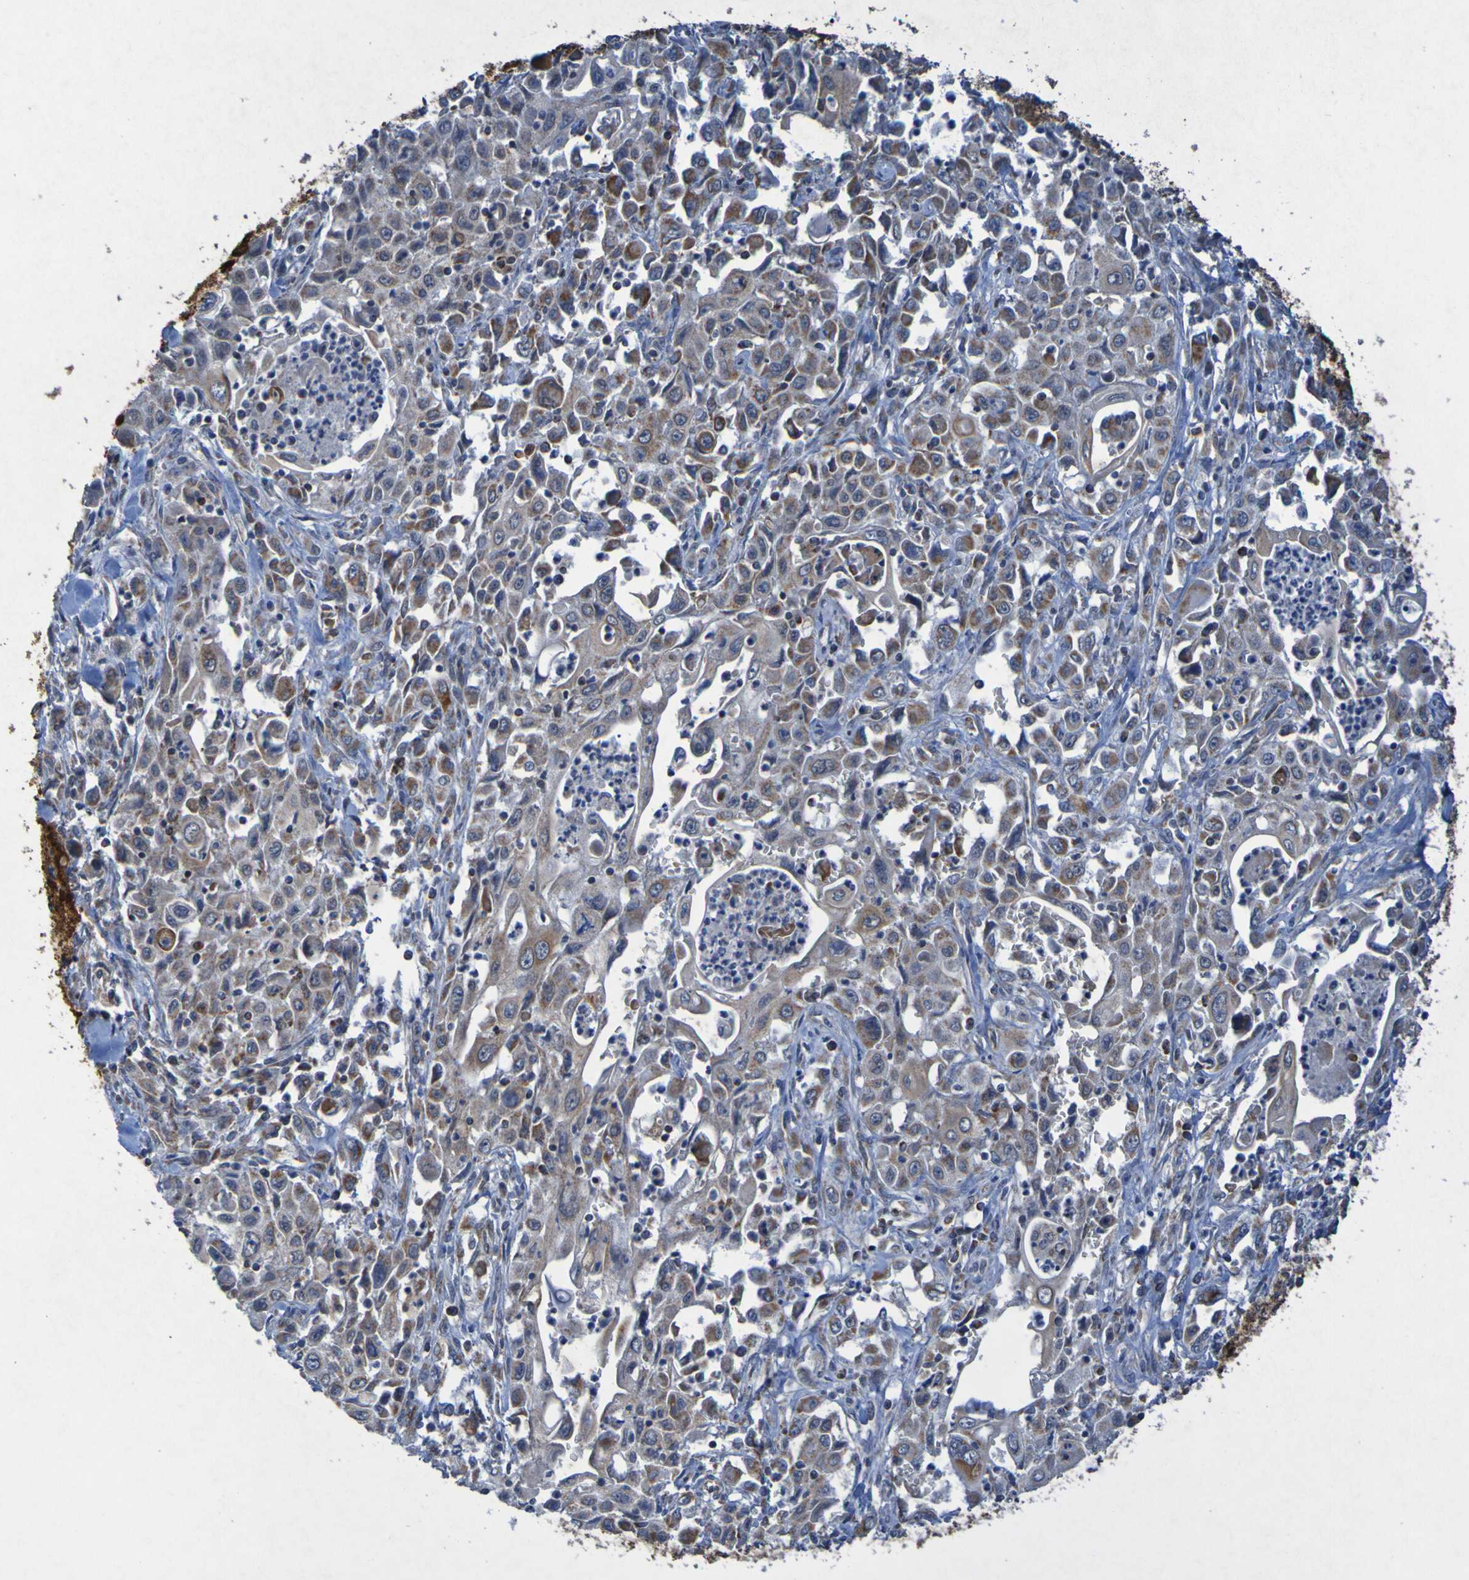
{"staining": {"intensity": "moderate", "quantity": ">75%", "location": "cytoplasmic/membranous"}, "tissue": "pancreatic cancer", "cell_type": "Tumor cells", "image_type": "cancer", "snomed": [{"axis": "morphology", "description": "Adenocarcinoma, NOS"}, {"axis": "topography", "description": "Pancreas"}], "caption": "Protein staining displays moderate cytoplasmic/membranous staining in about >75% of tumor cells in pancreatic cancer (adenocarcinoma).", "gene": "CCDC51", "patient": {"sex": "male", "age": 70}}